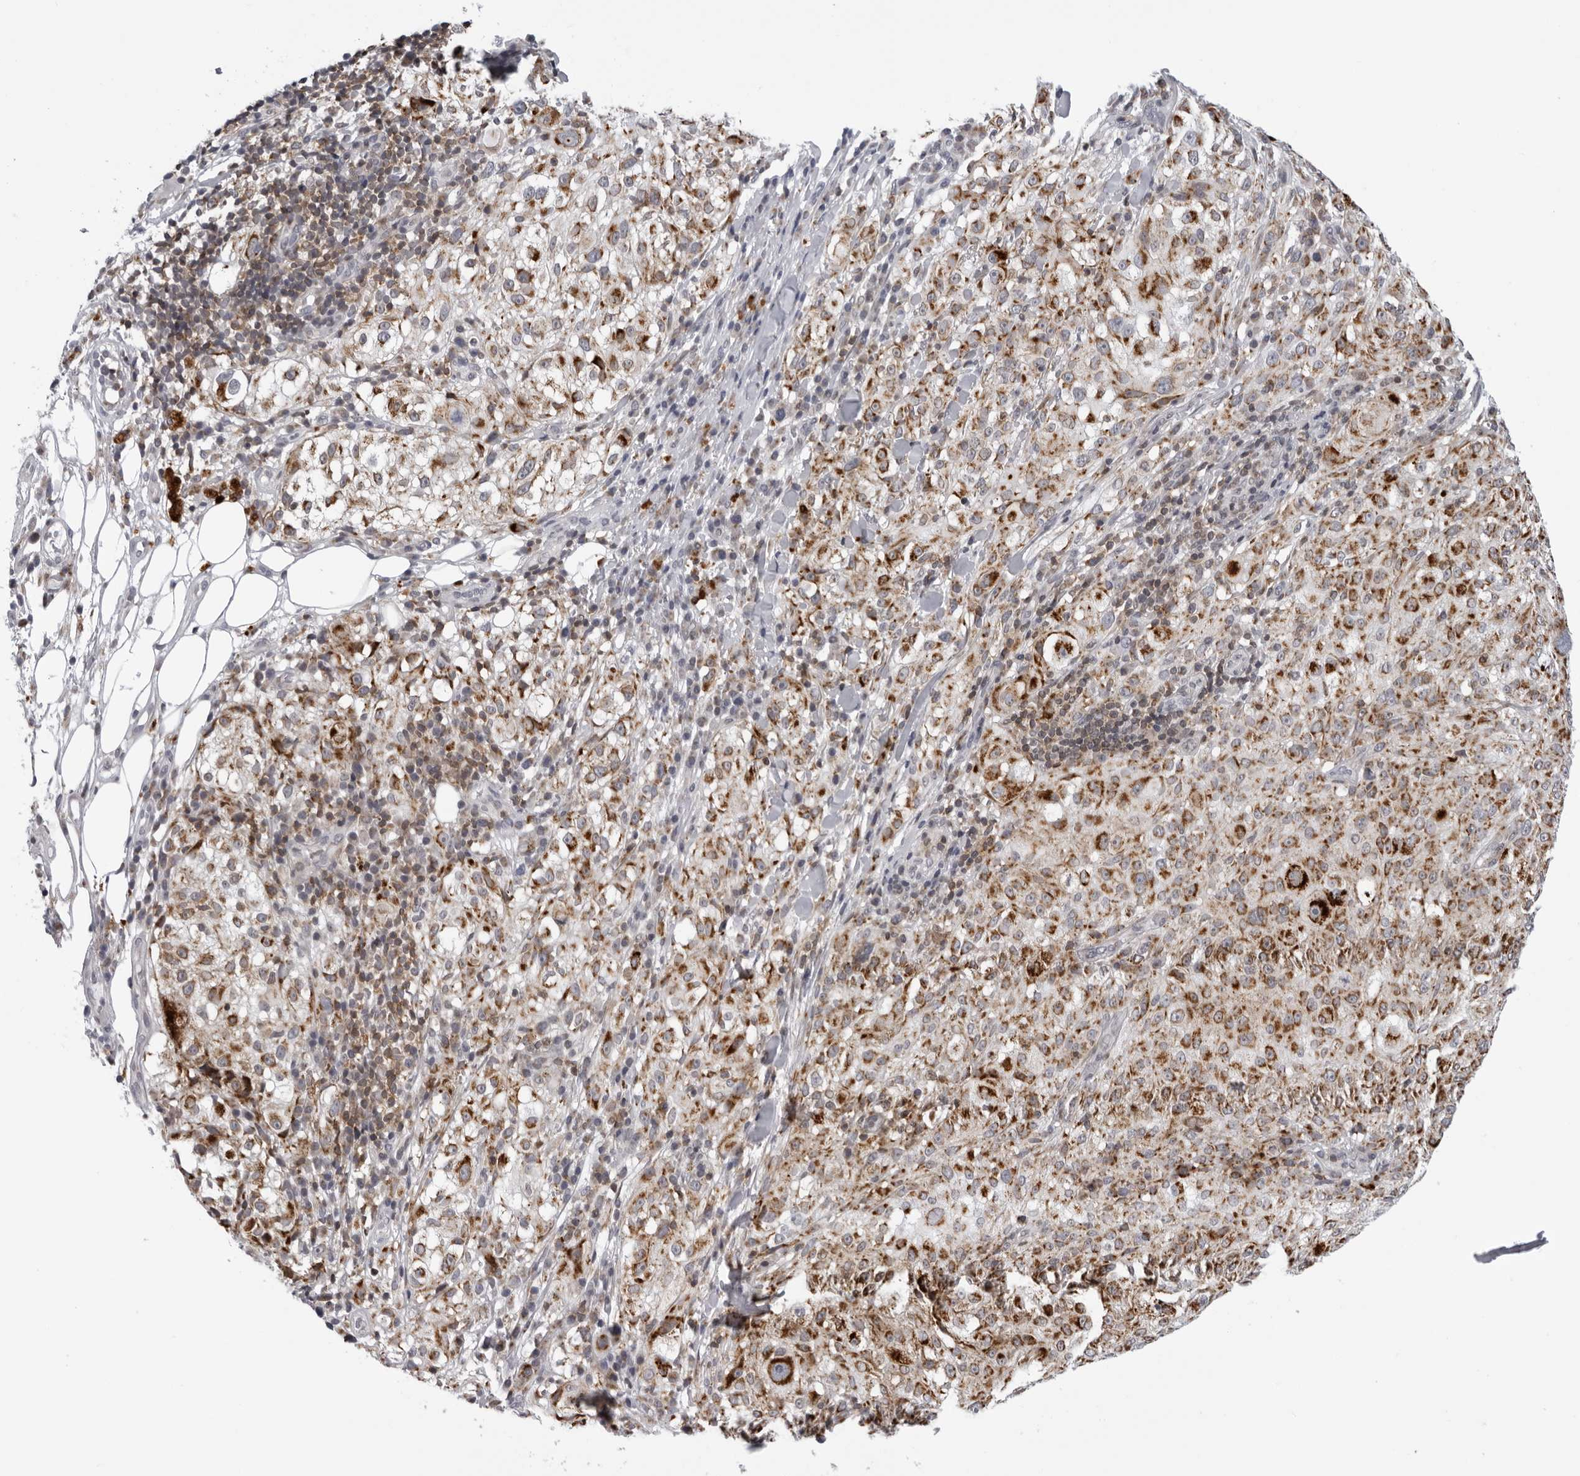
{"staining": {"intensity": "strong", "quantity": ">75%", "location": "cytoplasmic/membranous"}, "tissue": "melanoma", "cell_type": "Tumor cells", "image_type": "cancer", "snomed": [{"axis": "morphology", "description": "Necrosis, NOS"}, {"axis": "morphology", "description": "Malignant melanoma, NOS"}, {"axis": "topography", "description": "Skin"}], "caption": "High-magnification brightfield microscopy of melanoma stained with DAB (brown) and counterstained with hematoxylin (blue). tumor cells exhibit strong cytoplasmic/membranous positivity is identified in approximately>75% of cells.", "gene": "CPT2", "patient": {"sex": "female", "age": 87}}